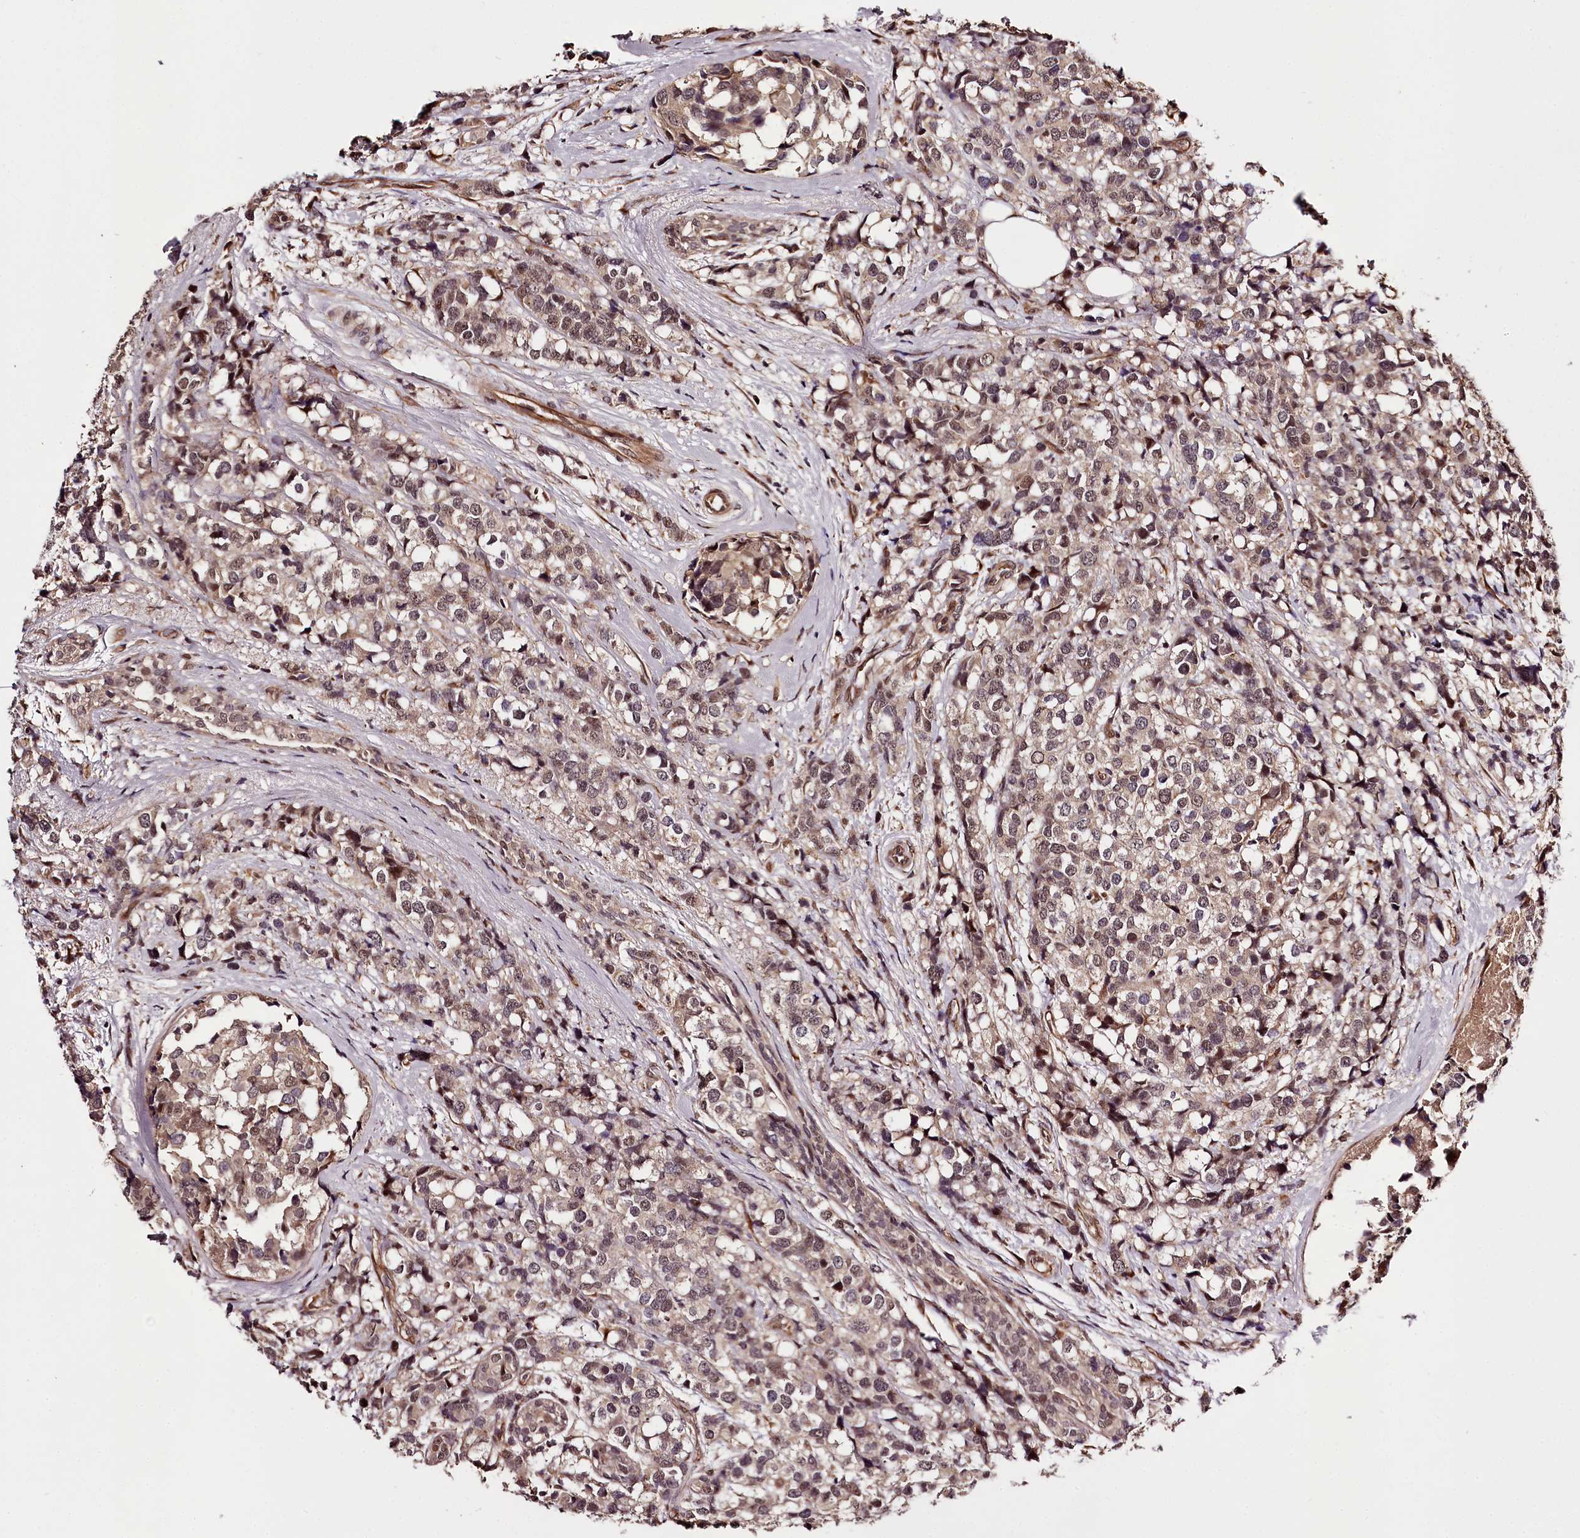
{"staining": {"intensity": "moderate", "quantity": "25%-75%", "location": "nuclear"}, "tissue": "breast cancer", "cell_type": "Tumor cells", "image_type": "cancer", "snomed": [{"axis": "morphology", "description": "Lobular carcinoma"}, {"axis": "topography", "description": "Breast"}], "caption": "Immunohistochemistry (IHC) of lobular carcinoma (breast) shows medium levels of moderate nuclear expression in approximately 25%-75% of tumor cells.", "gene": "MAML3", "patient": {"sex": "female", "age": 59}}